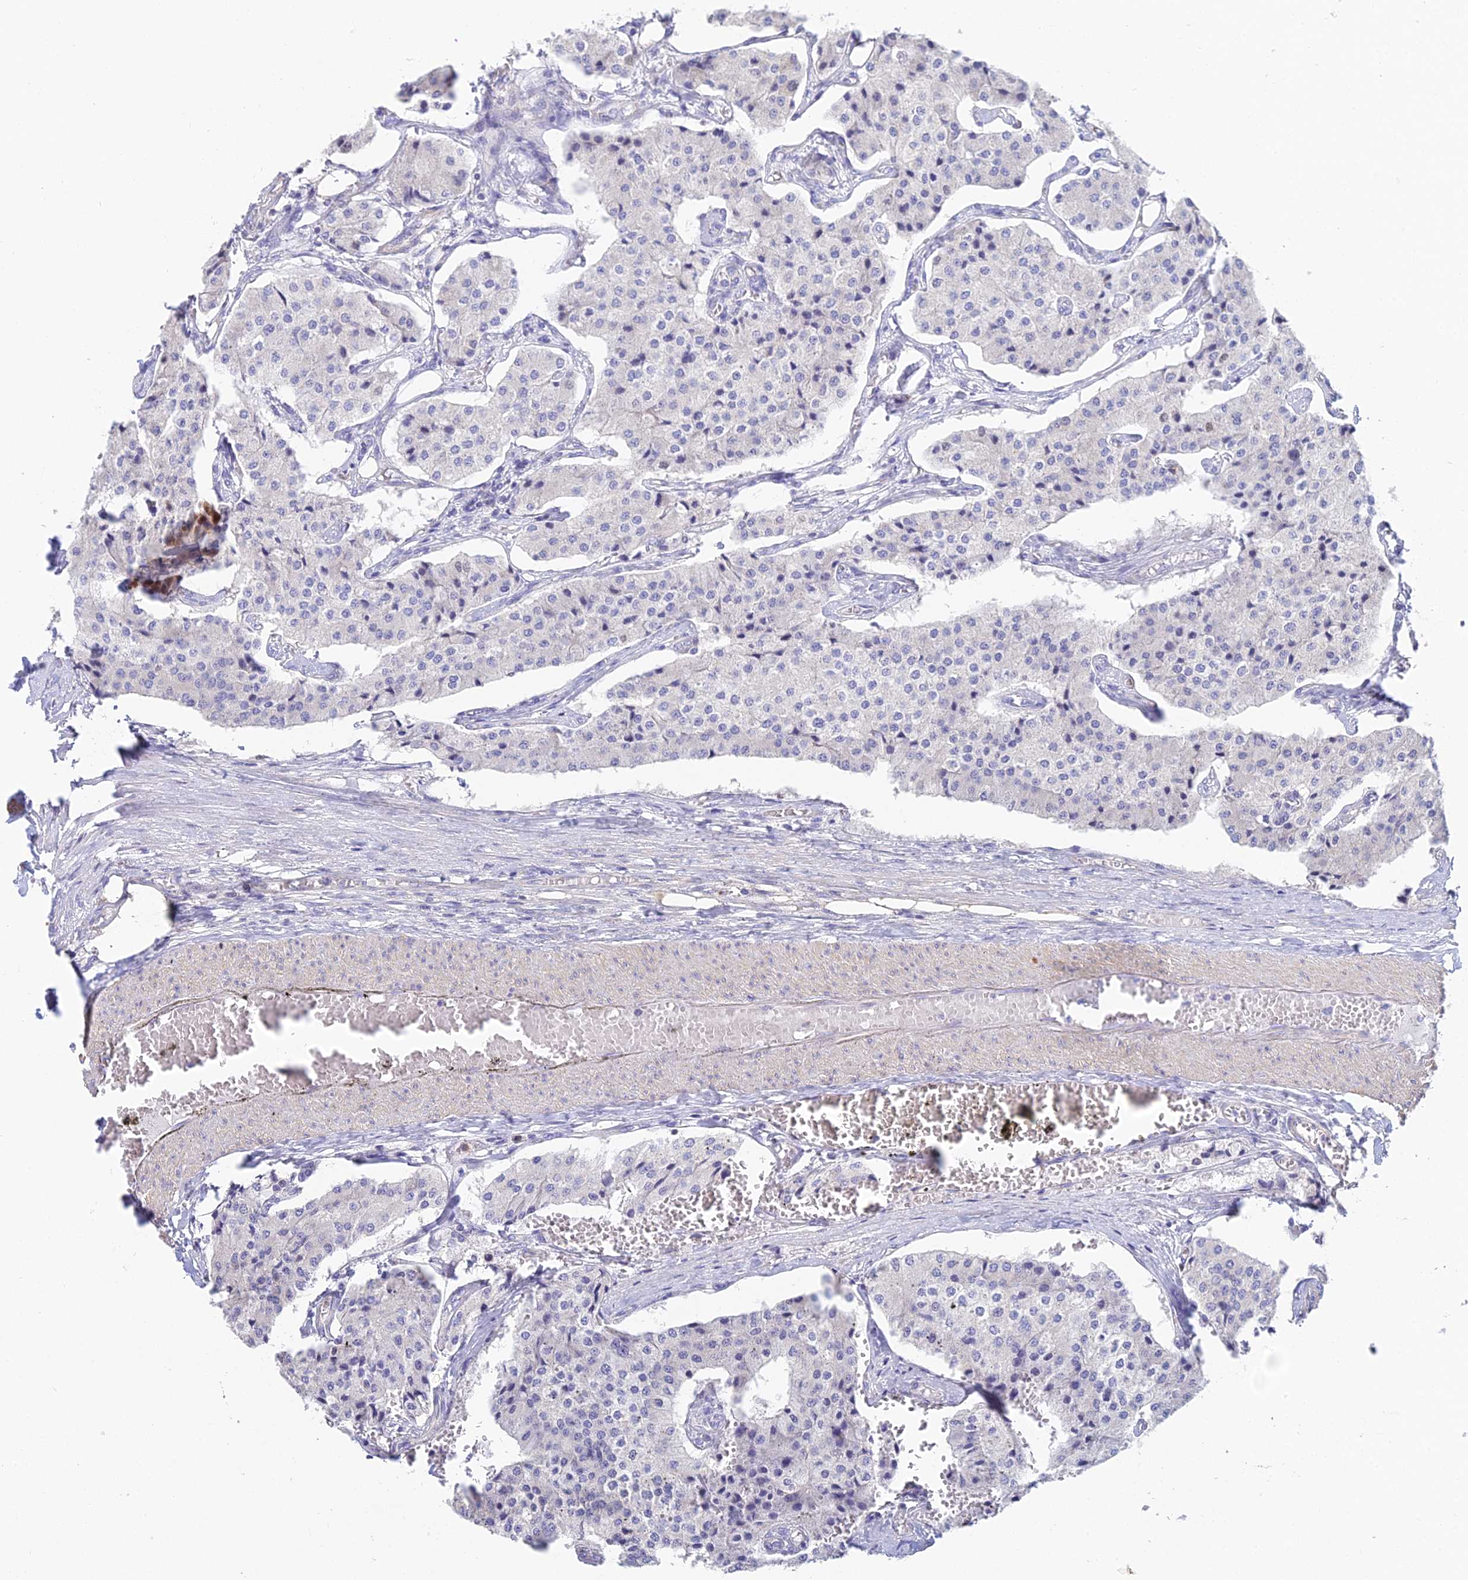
{"staining": {"intensity": "negative", "quantity": "none", "location": "none"}, "tissue": "carcinoid", "cell_type": "Tumor cells", "image_type": "cancer", "snomed": [{"axis": "morphology", "description": "Carcinoid, malignant, NOS"}, {"axis": "topography", "description": "Colon"}], "caption": "High power microscopy image of an immunohistochemistry micrograph of malignant carcinoid, revealing no significant expression in tumor cells.", "gene": "MCM2", "patient": {"sex": "female", "age": 52}}